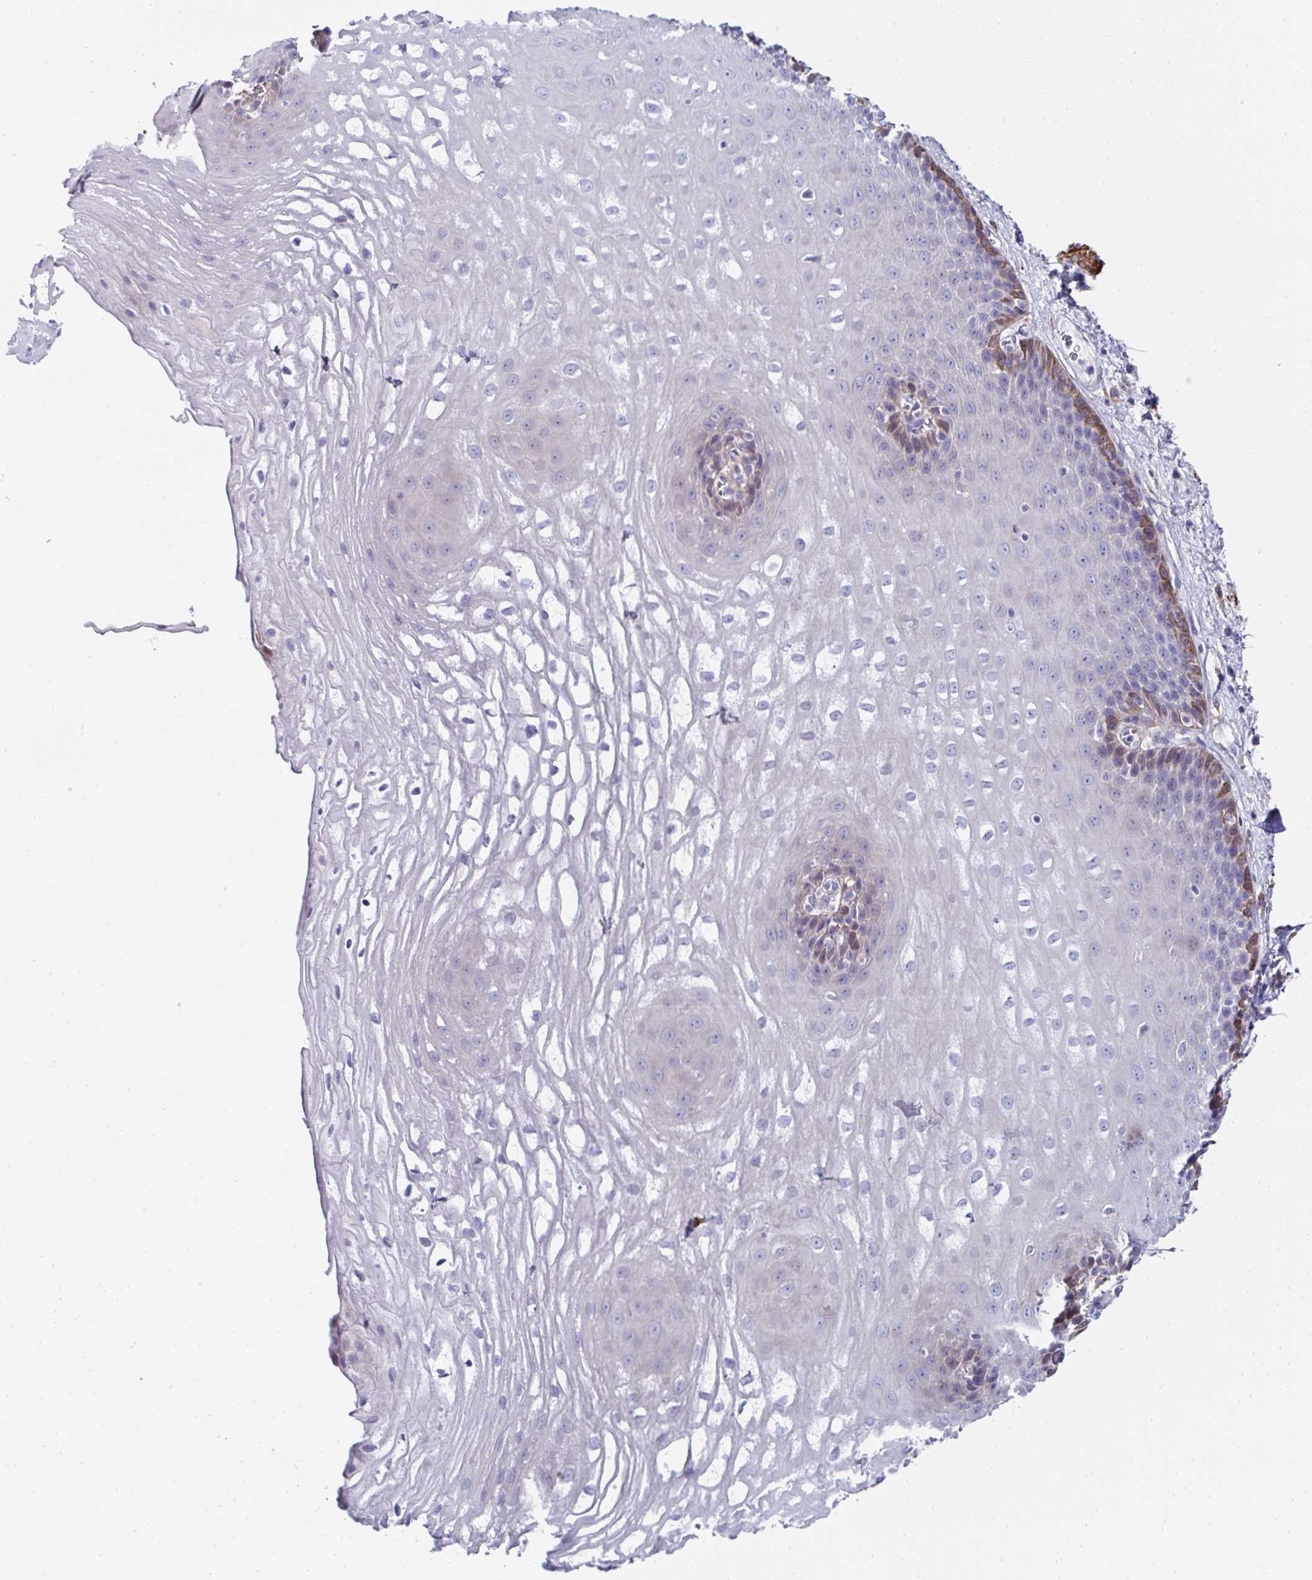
{"staining": {"intensity": "moderate", "quantity": "<25%", "location": "cytoplasmic/membranous"}, "tissue": "esophagus", "cell_type": "Squamous epithelial cells", "image_type": "normal", "snomed": [{"axis": "morphology", "description": "Normal tissue, NOS"}, {"axis": "topography", "description": "Esophagus"}], "caption": "The histopathology image demonstrates staining of unremarkable esophagus, revealing moderate cytoplasmic/membranous protein positivity (brown color) within squamous epithelial cells.", "gene": "FBXL13", "patient": {"sex": "male", "age": 62}}